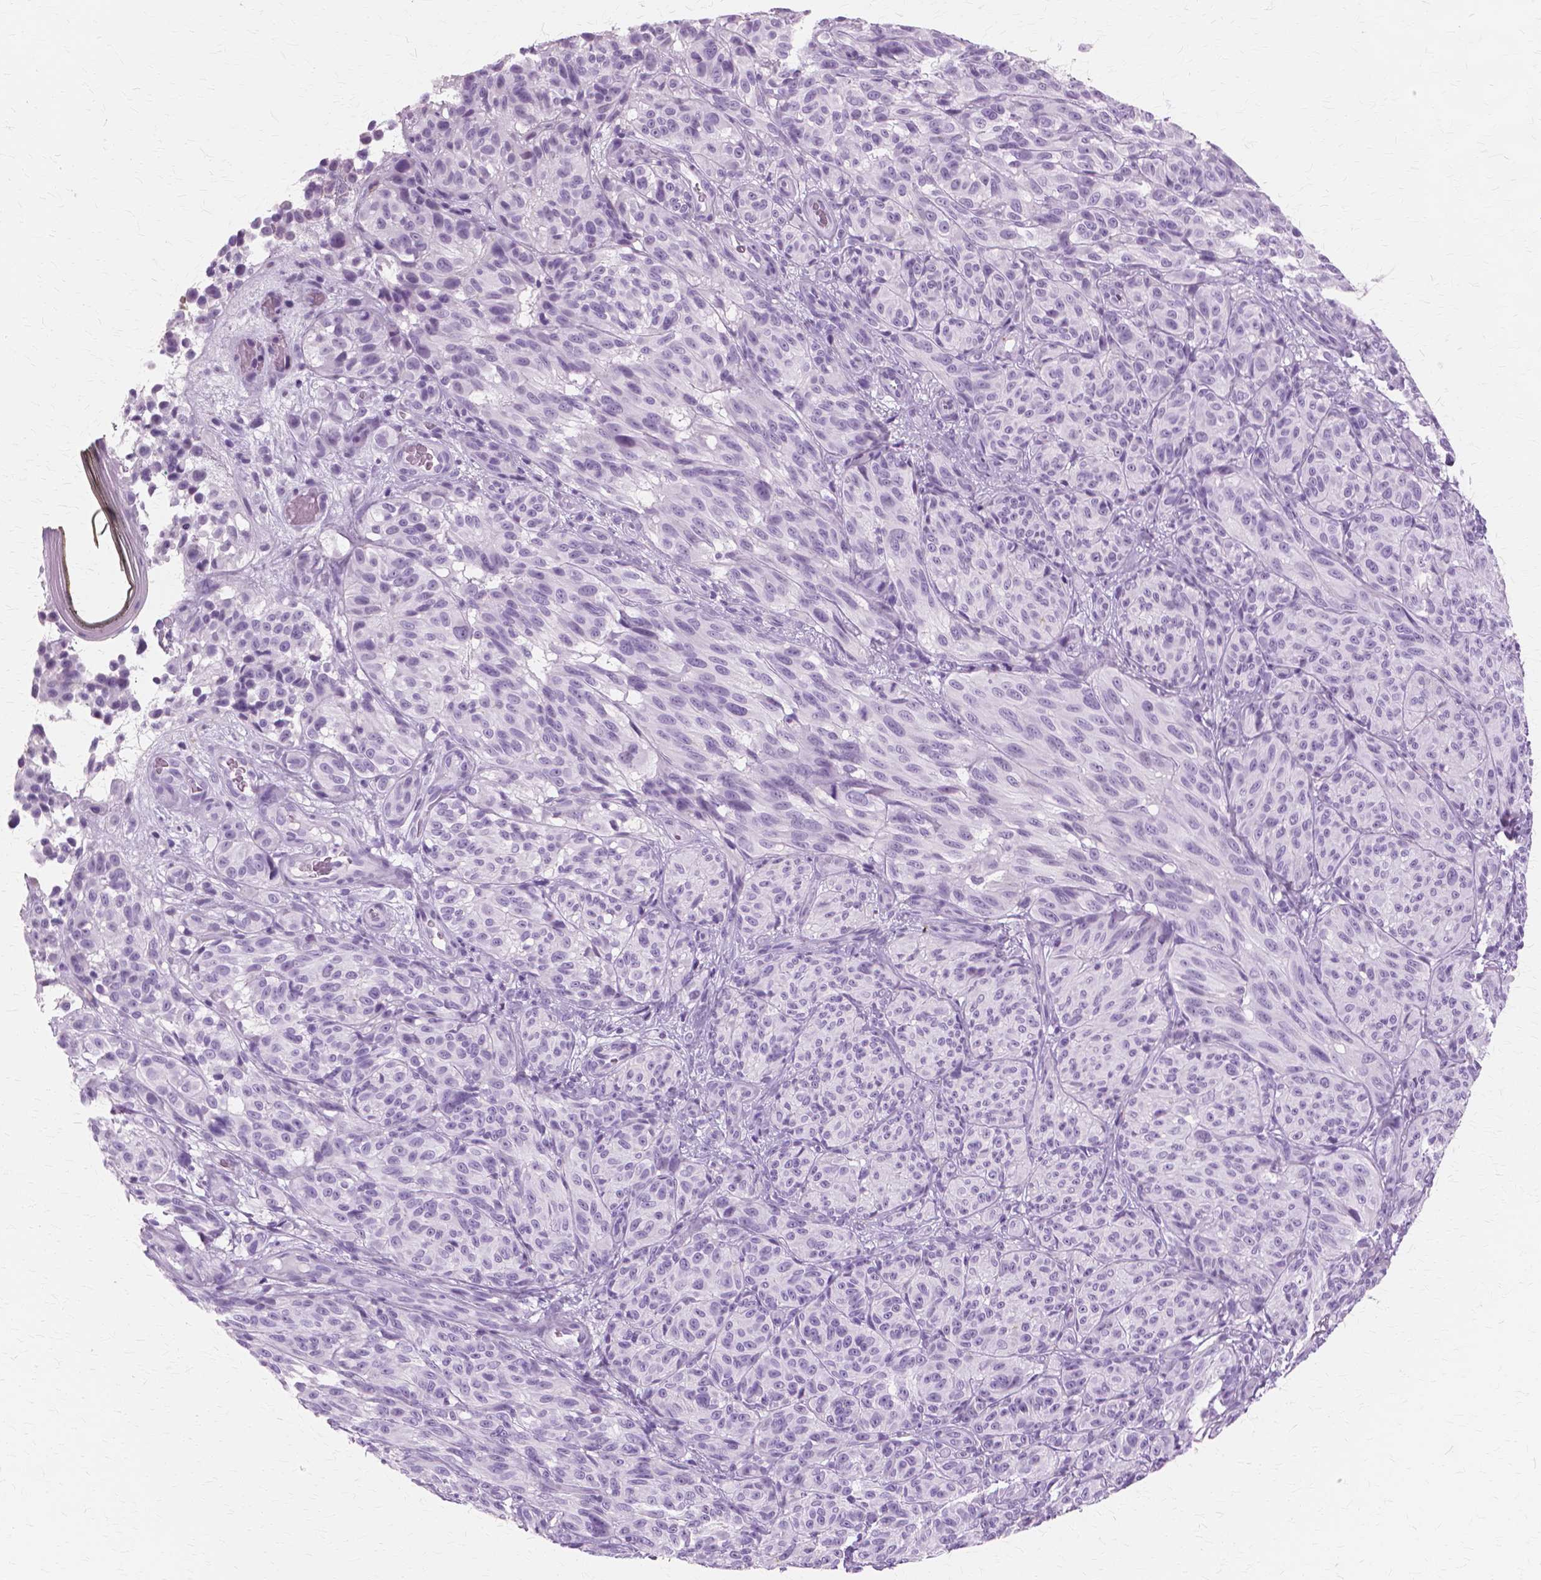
{"staining": {"intensity": "negative", "quantity": "none", "location": "none"}, "tissue": "melanoma", "cell_type": "Tumor cells", "image_type": "cancer", "snomed": [{"axis": "morphology", "description": "Malignant melanoma, NOS"}, {"axis": "topography", "description": "Skin"}], "caption": "Photomicrograph shows no protein expression in tumor cells of melanoma tissue.", "gene": "SFTPD", "patient": {"sex": "female", "age": 85}}